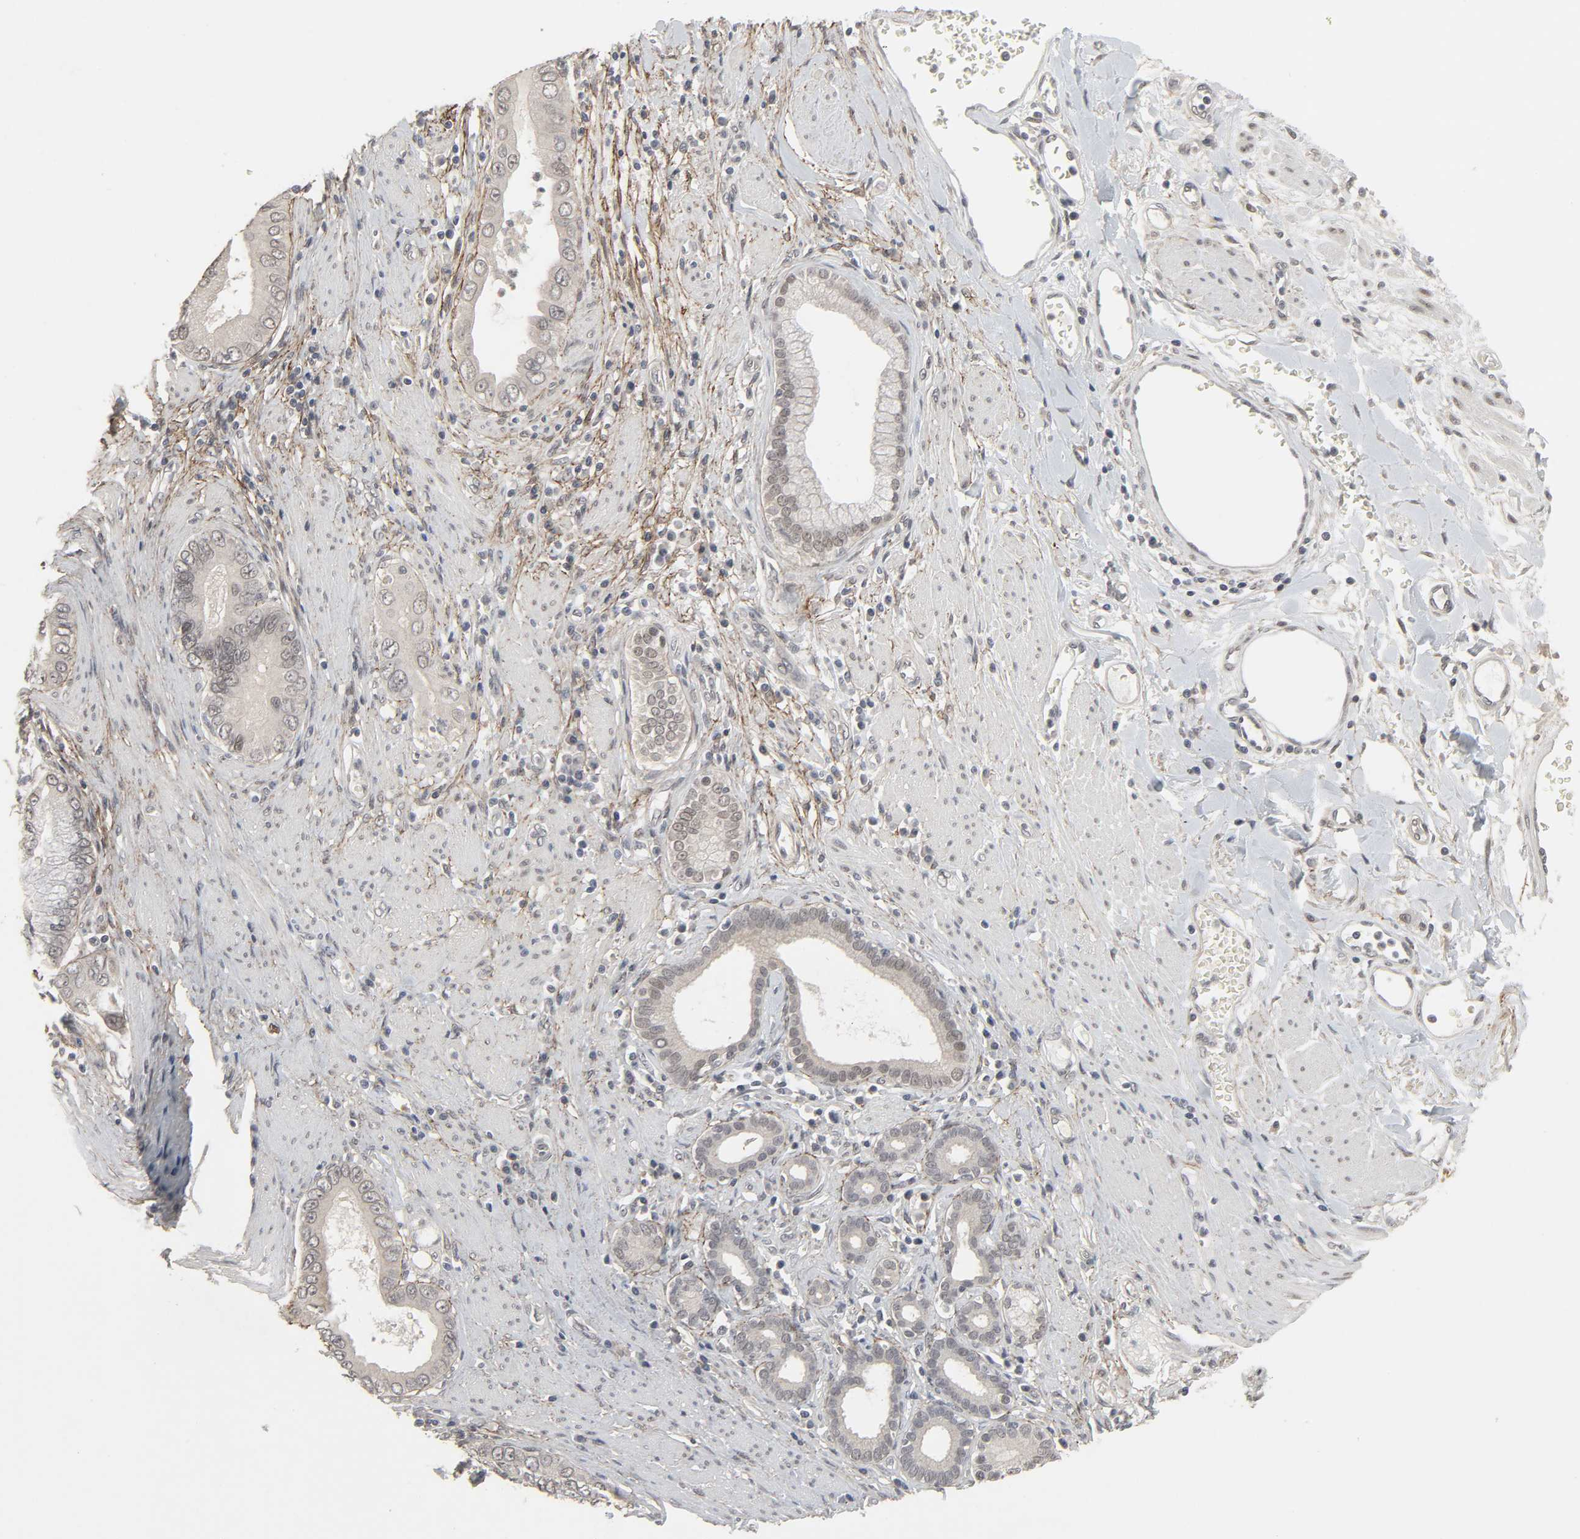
{"staining": {"intensity": "weak", "quantity": "25%-75%", "location": "cytoplasmic/membranous"}, "tissue": "pancreatic cancer", "cell_type": "Tumor cells", "image_type": "cancer", "snomed": [{"axis": "morphology", "description": "Normal tissue, NOS"}, {"axis": "topography", "description": "Lymph node"}], "caption": "Human pancreatic cancer stained with a protein marker shows weak staining in tumor cells.", "gene": "ZNF222", "patient": {"sex": "male", "age": 50}}